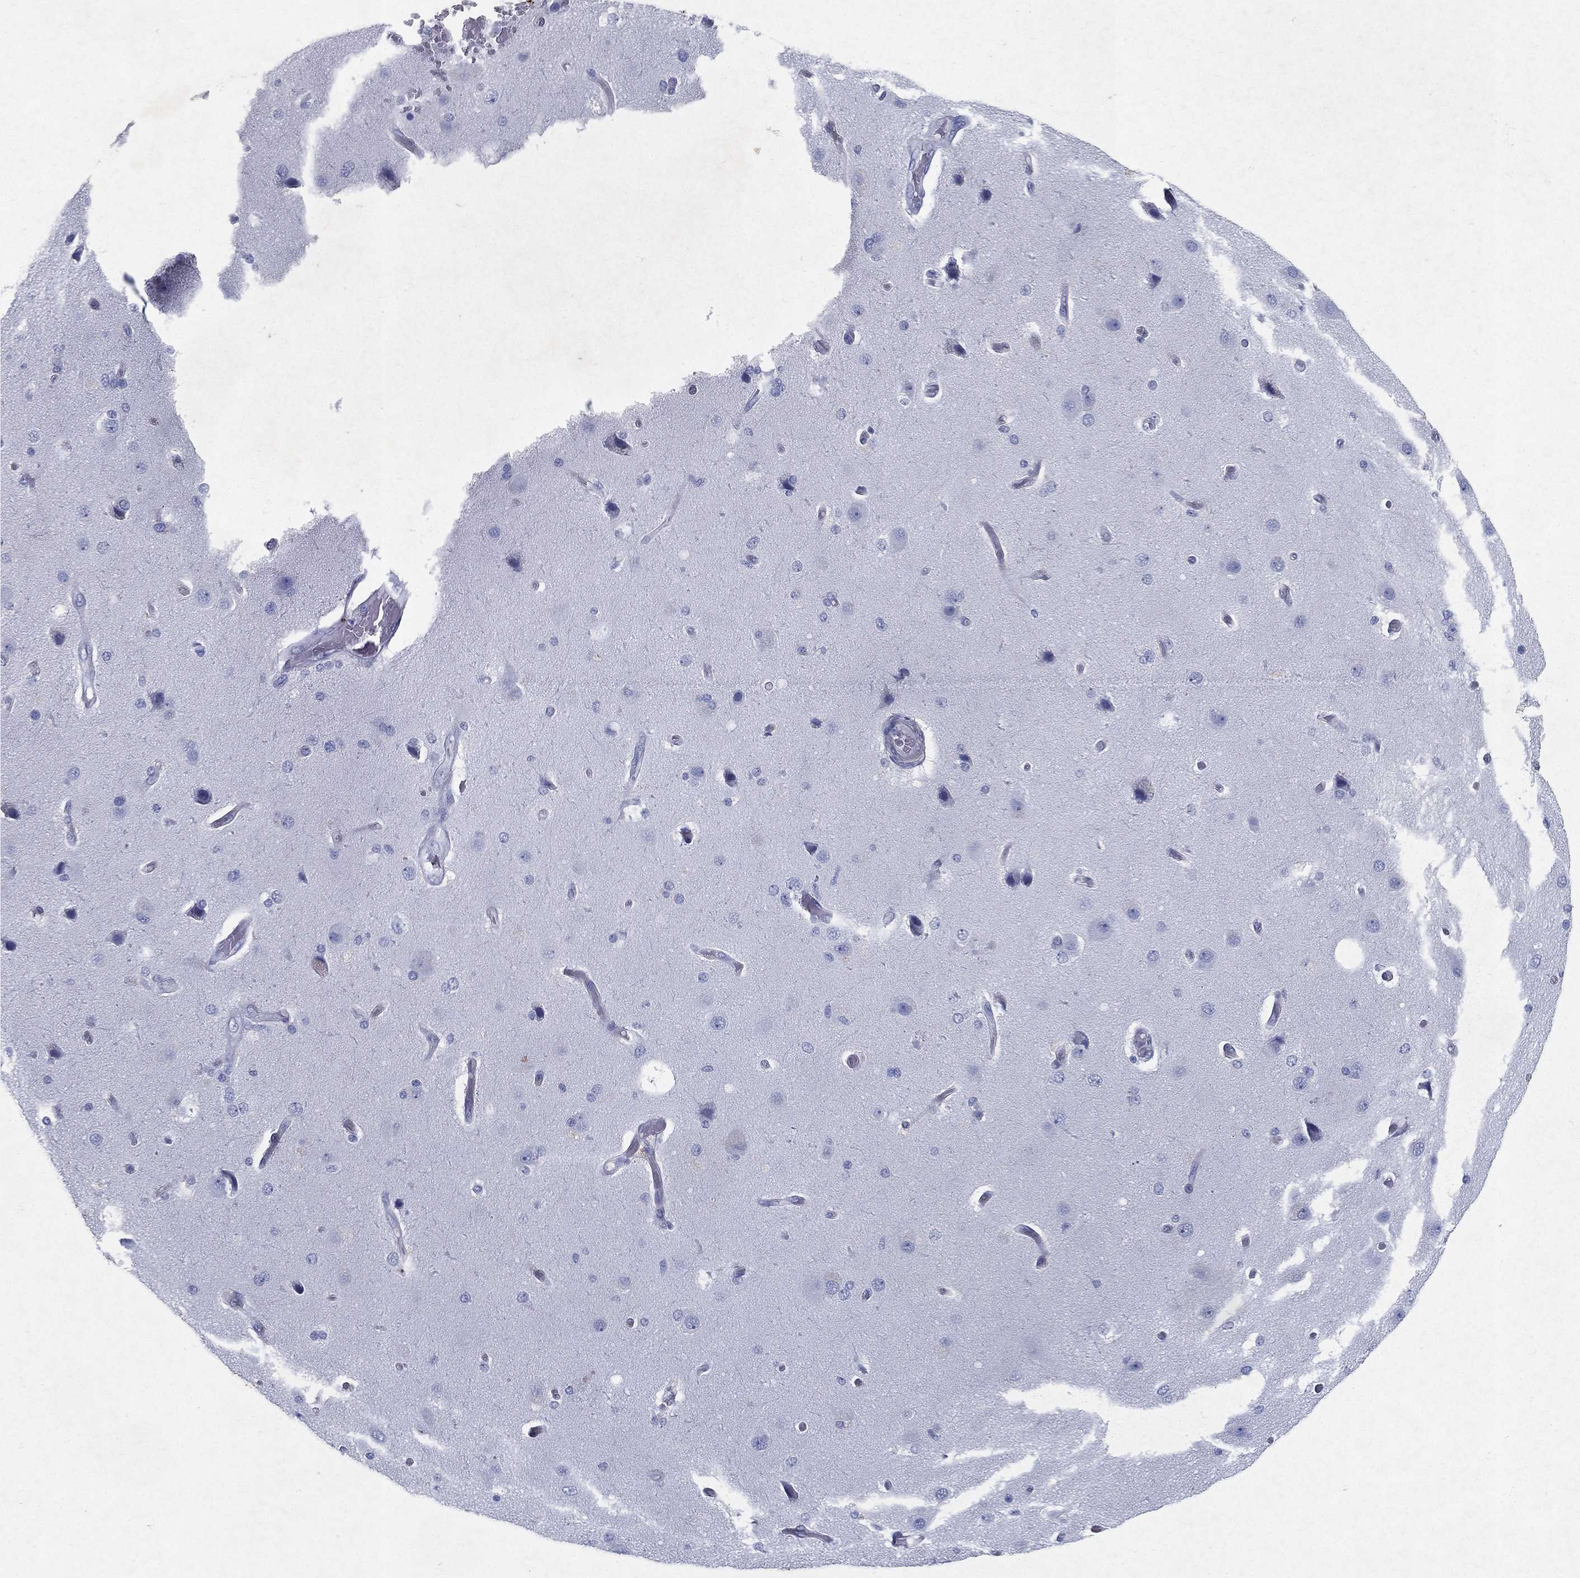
{"staining": {"intensity": "negative", "quantity": "none", "location": "none"}, "tissue": "cerebral cortex", "cell_type": "Endothelial cells", "image_type": "normal", "snomed": [{"axis": "morphology", "description": "Normal tissue, NOS"}, {"axis": "morphology", "description": "Glioma, malignant, High grade"}, {"axis": "topography", "description": "Cerebral cortex"}], "caption": "Immunohistochemistry of benign cerebral cortex reveals no positivity in endothelial cells.", "gene": "RGS13", "patient": {"sex": "male", "age": 77}}